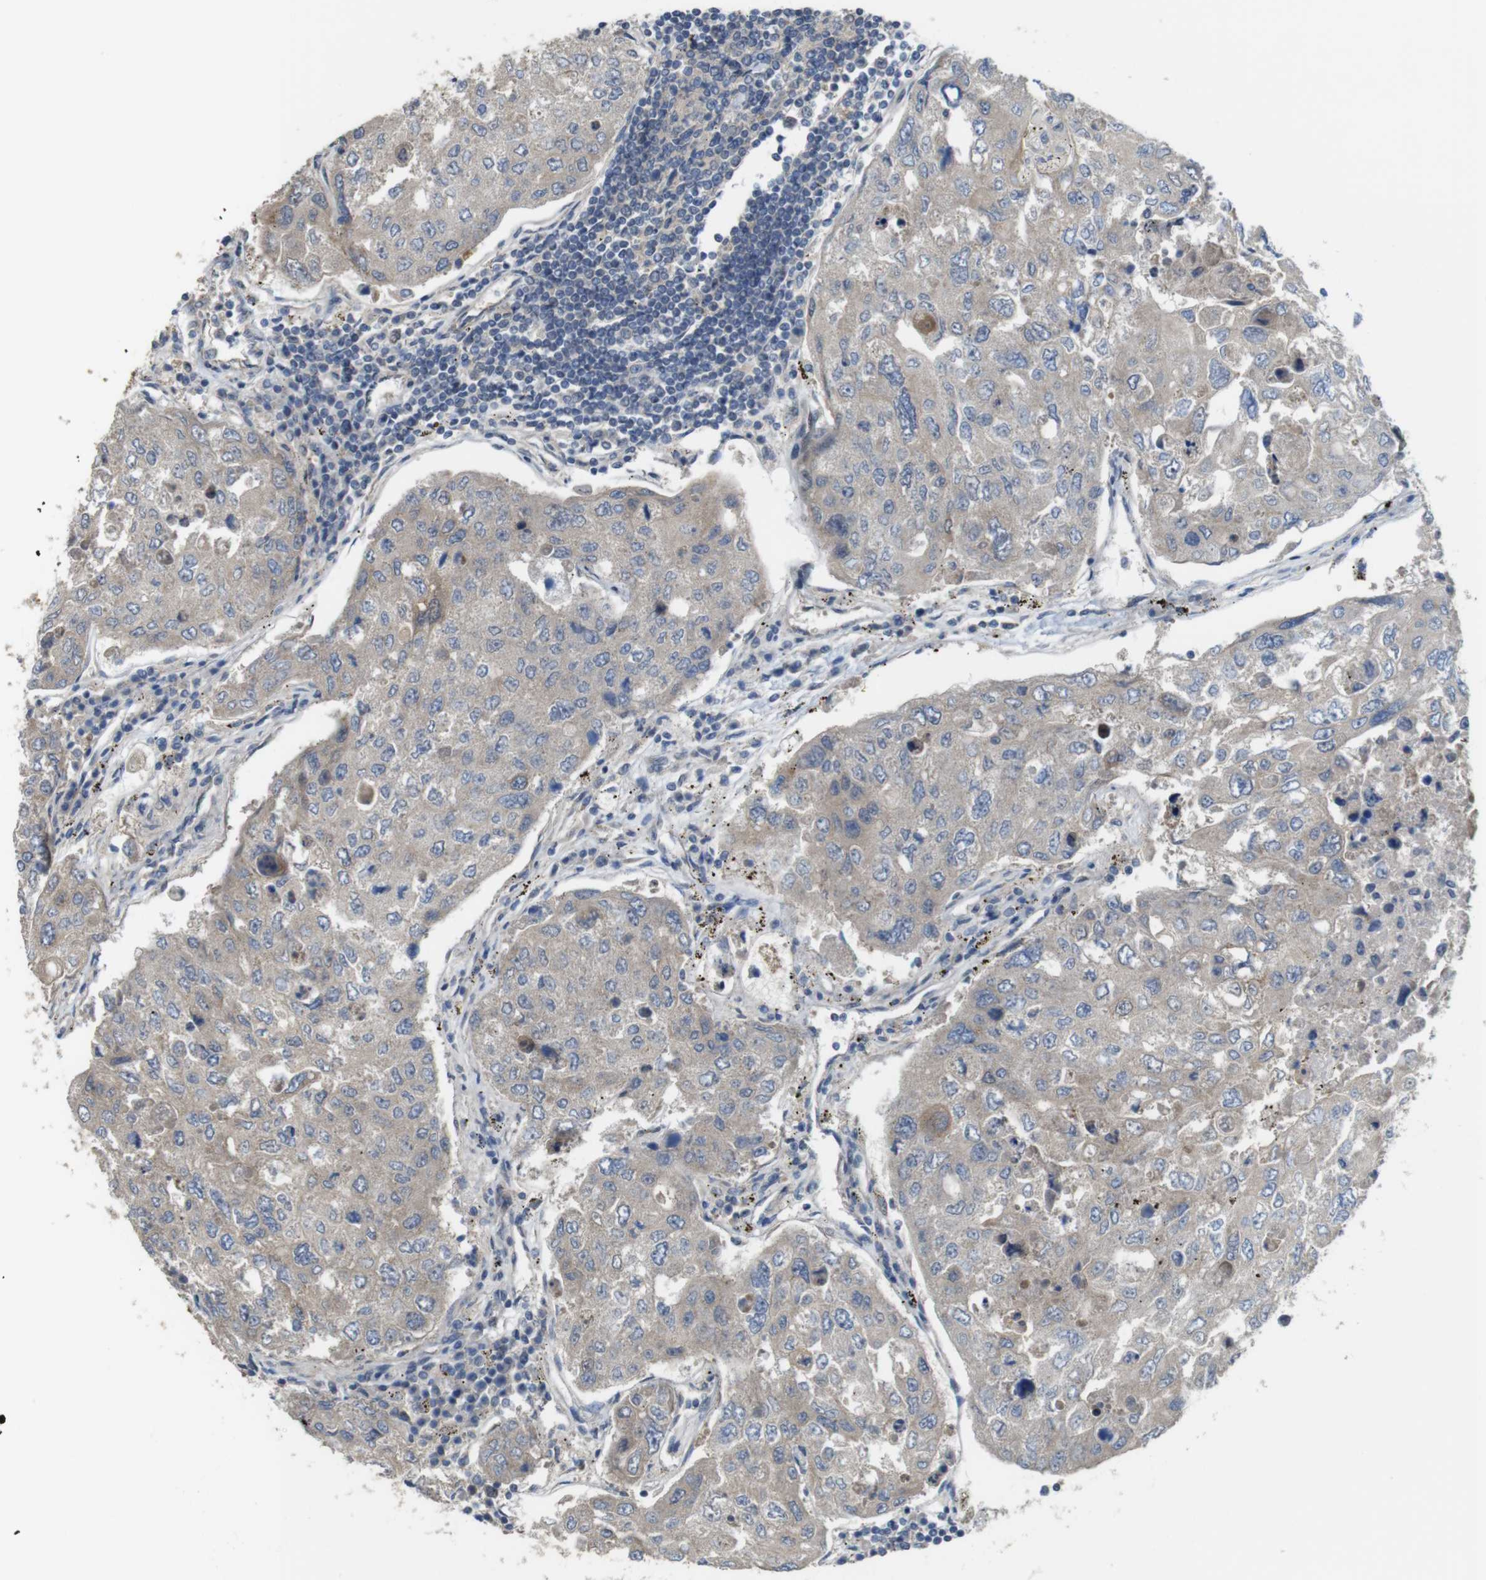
{"staining": {"intensity": "negative", "quantity": "none", "location": "none"}, "tissue": "urothelial cancer", "cell_type": "Tumor cells", "image_type": "cancer", "snomed": [{"axis": "morphology", "description": "Urothelial carcinoma, High grade"}, {"axis": "topography", "description": "Lymph node"}, {"axis": "topography", "description": "Urinary bladder"}], "caption": "DAB (3,3'-diaminobenzidine) immunohistochemical staining of human urothelial carcinoma (high-grade) shows no significant expression in tumor cells.", "gene": "CDC34", "patient": {"sex": "male", "age": 51}}